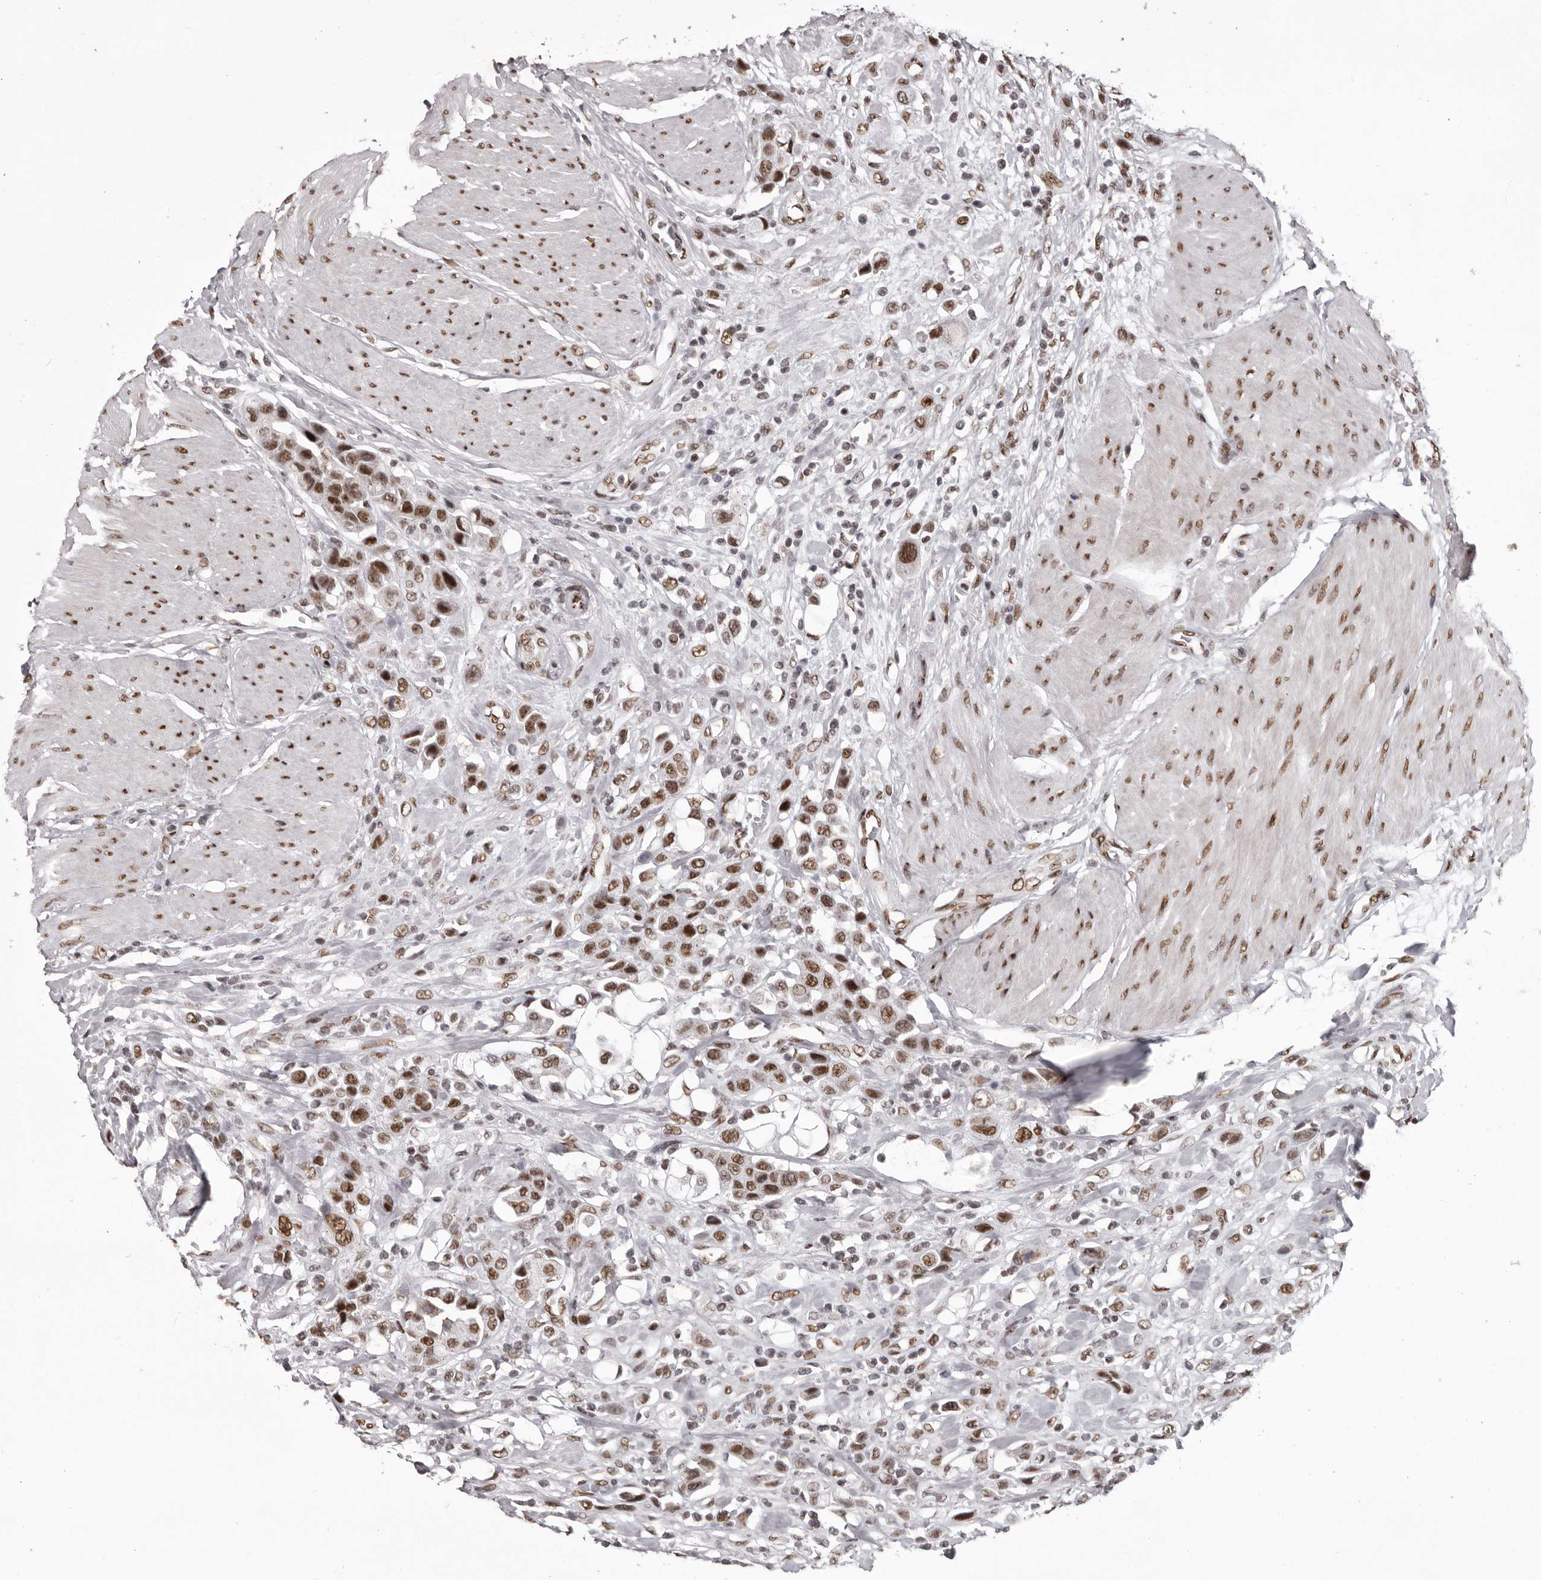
{"staining": {"intensity": "moderate", "quantity": ">75%", "location": "nuclear"}, "tissue": "urothelial cancer", "cell_type": "Tumor cells", "image_type": "cancer", "snomed": [{"axis": "morphology", "description": "Urothelial carcinoma, High grade"}, {"axis": "topography", "description": "Urinary bladder"}], "caption": "Tumor cells reveal moderate nuclear expression in approximately >75% of cells in urothelial cancer.", "gene": "NUMA1", "patient": {"sex": "male", "age": 50}}